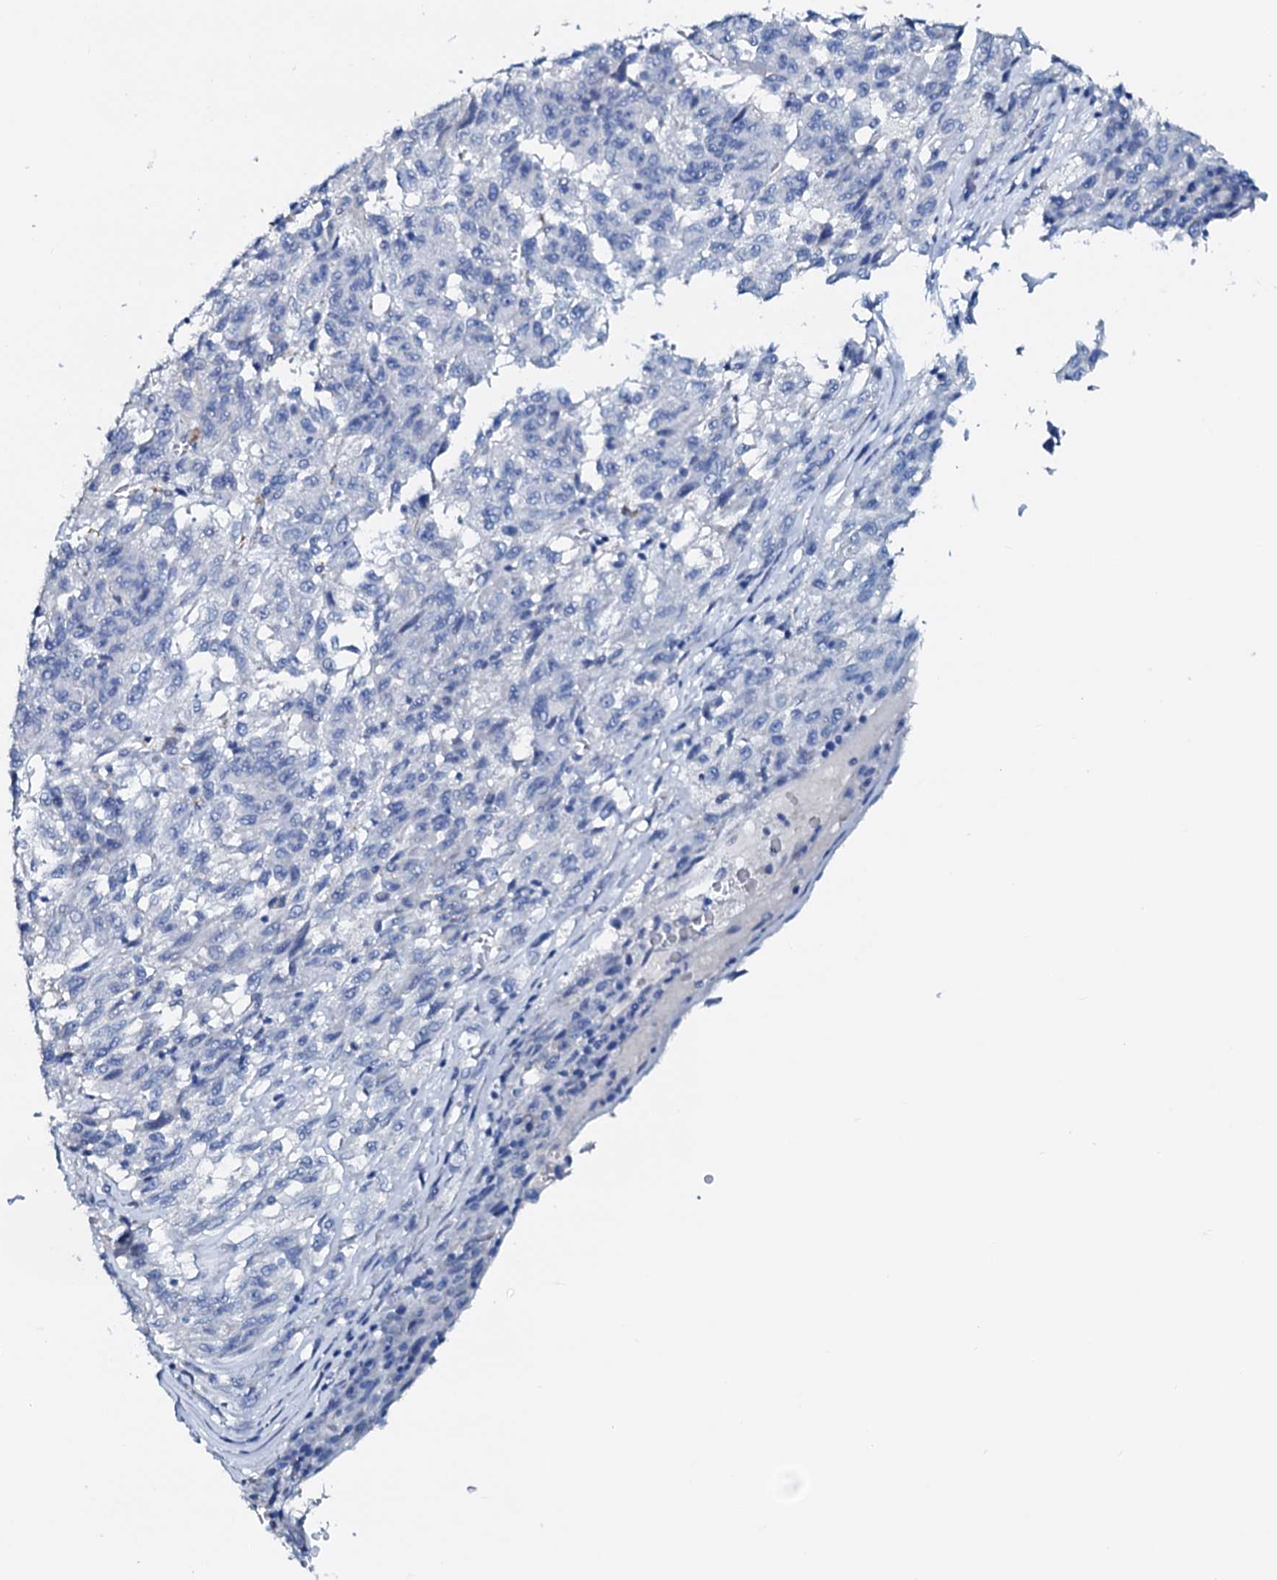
{"staining": {"intensity": "negative", "quantity": "none", "location": "none"}, "tissue": "melanoma", "cell_type": "Tumor cells", "image_type": "cancer", "snomed": [{"axis": "morphology", "description": "Malignant melanoma, Metastatic site"}, {"axis": "topography", "description": "Lung"}], "caption": "Malignant melanoma (metastatic site) was stained to show a protein in brown. There is no significant expression in tumor cells.", "gene": "AMER2", "patient": {"sex": "male", "age": 64}}